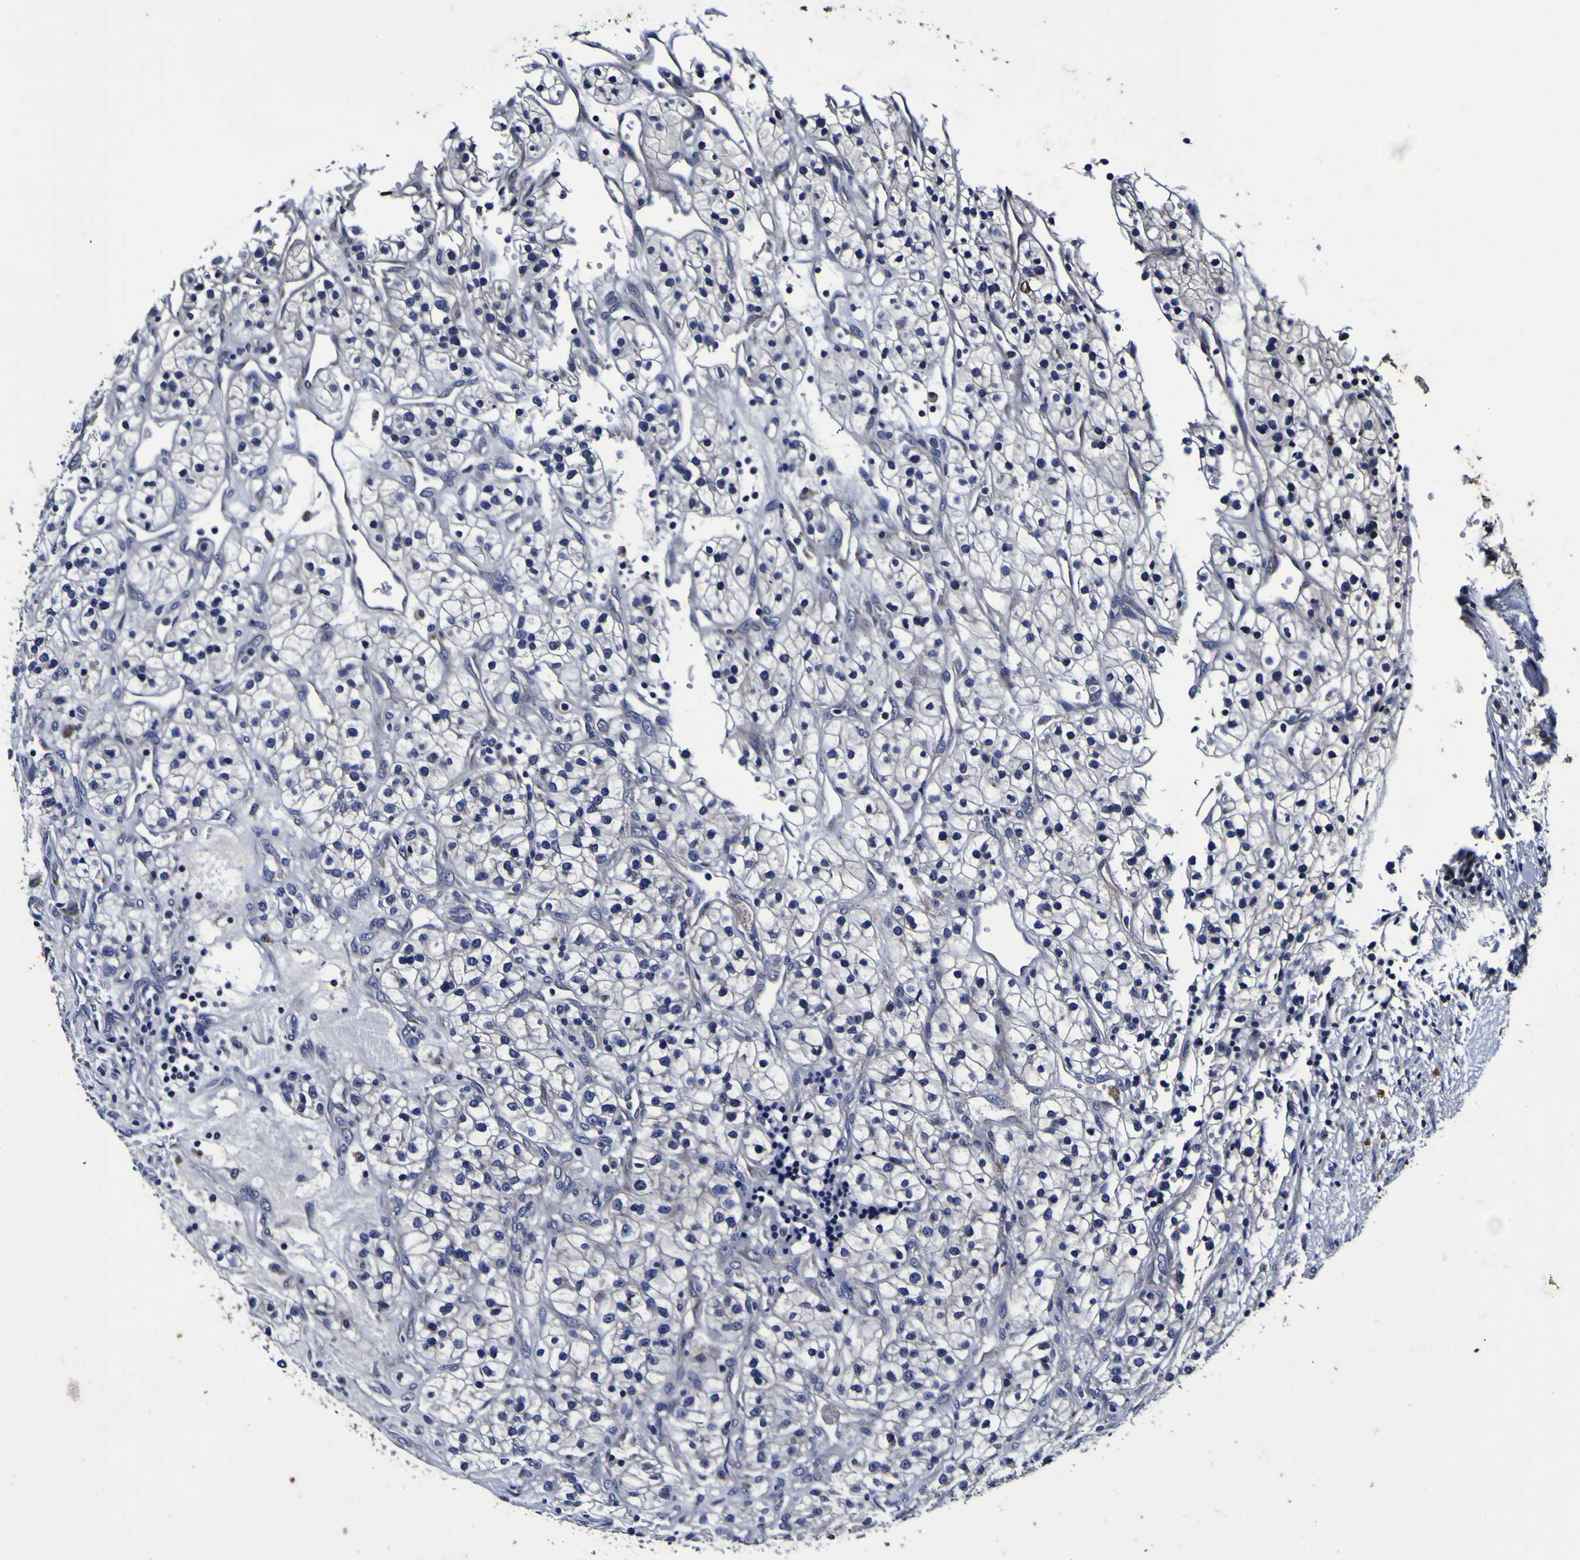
{"staining": {"intensity": "negative", "quantity": "none", "location": "none"}, "tissue": "renal cancer", "cell_type": "Tumor cells", "image_type": "cancer", "snomed": [{"axis": "morphology", "description": "Adenocarcinoma, NOS"}, {"axis": "topography", "description": "Kidney"}], "caption": "High magnification brightfield microscopy of adenocarcinoma (renal) stained with DAB (brown) and counterstained with hematoxylin (blue): tumor cells show no significant expression.", "gene": "PANK4", "patient": {"sex": "female", "age": 57}}